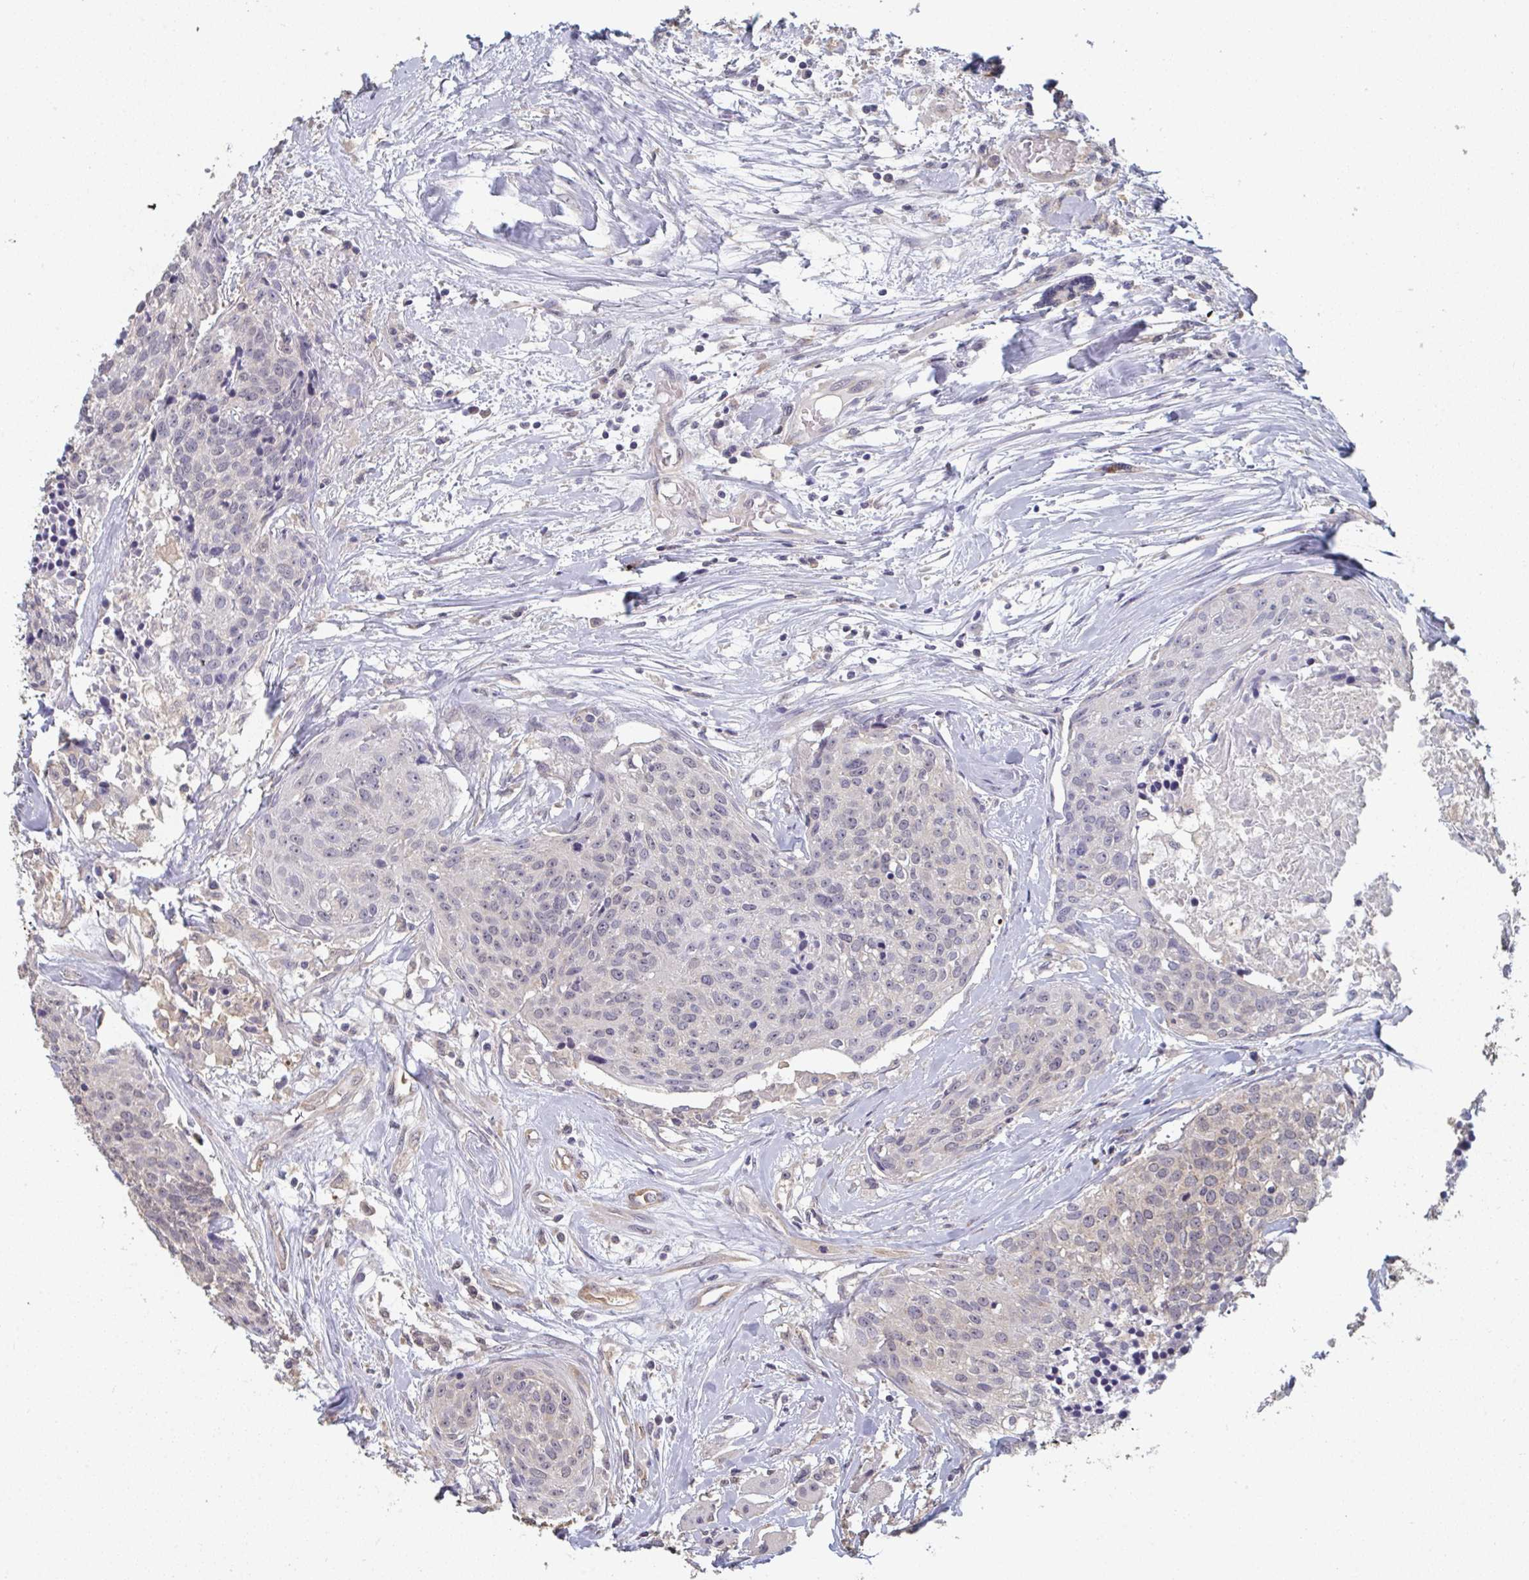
{"staining": {"intensity": "negative", "quantity": "none", "location": "none"}, "tissue": "head and neck cancer", "cell_type": "Tumor cells", "image_type": "cancer", "snomed": [{"axis": "morphology", "description": "Squamous cell carcinoma, NOS"}, {"axis": "topography", "description": "Oral tissue"}, {"axis": "topography", "description": "Head-Neck"}], "caption": "DAB (3,3'-diaminobenzidine) immunohistochemical staining of human head and neck squamous cell carcinoma reveals no significant staining in tumor cells.", "gene": "LIX1", "patient": {"sex": "male", "age": 64}}